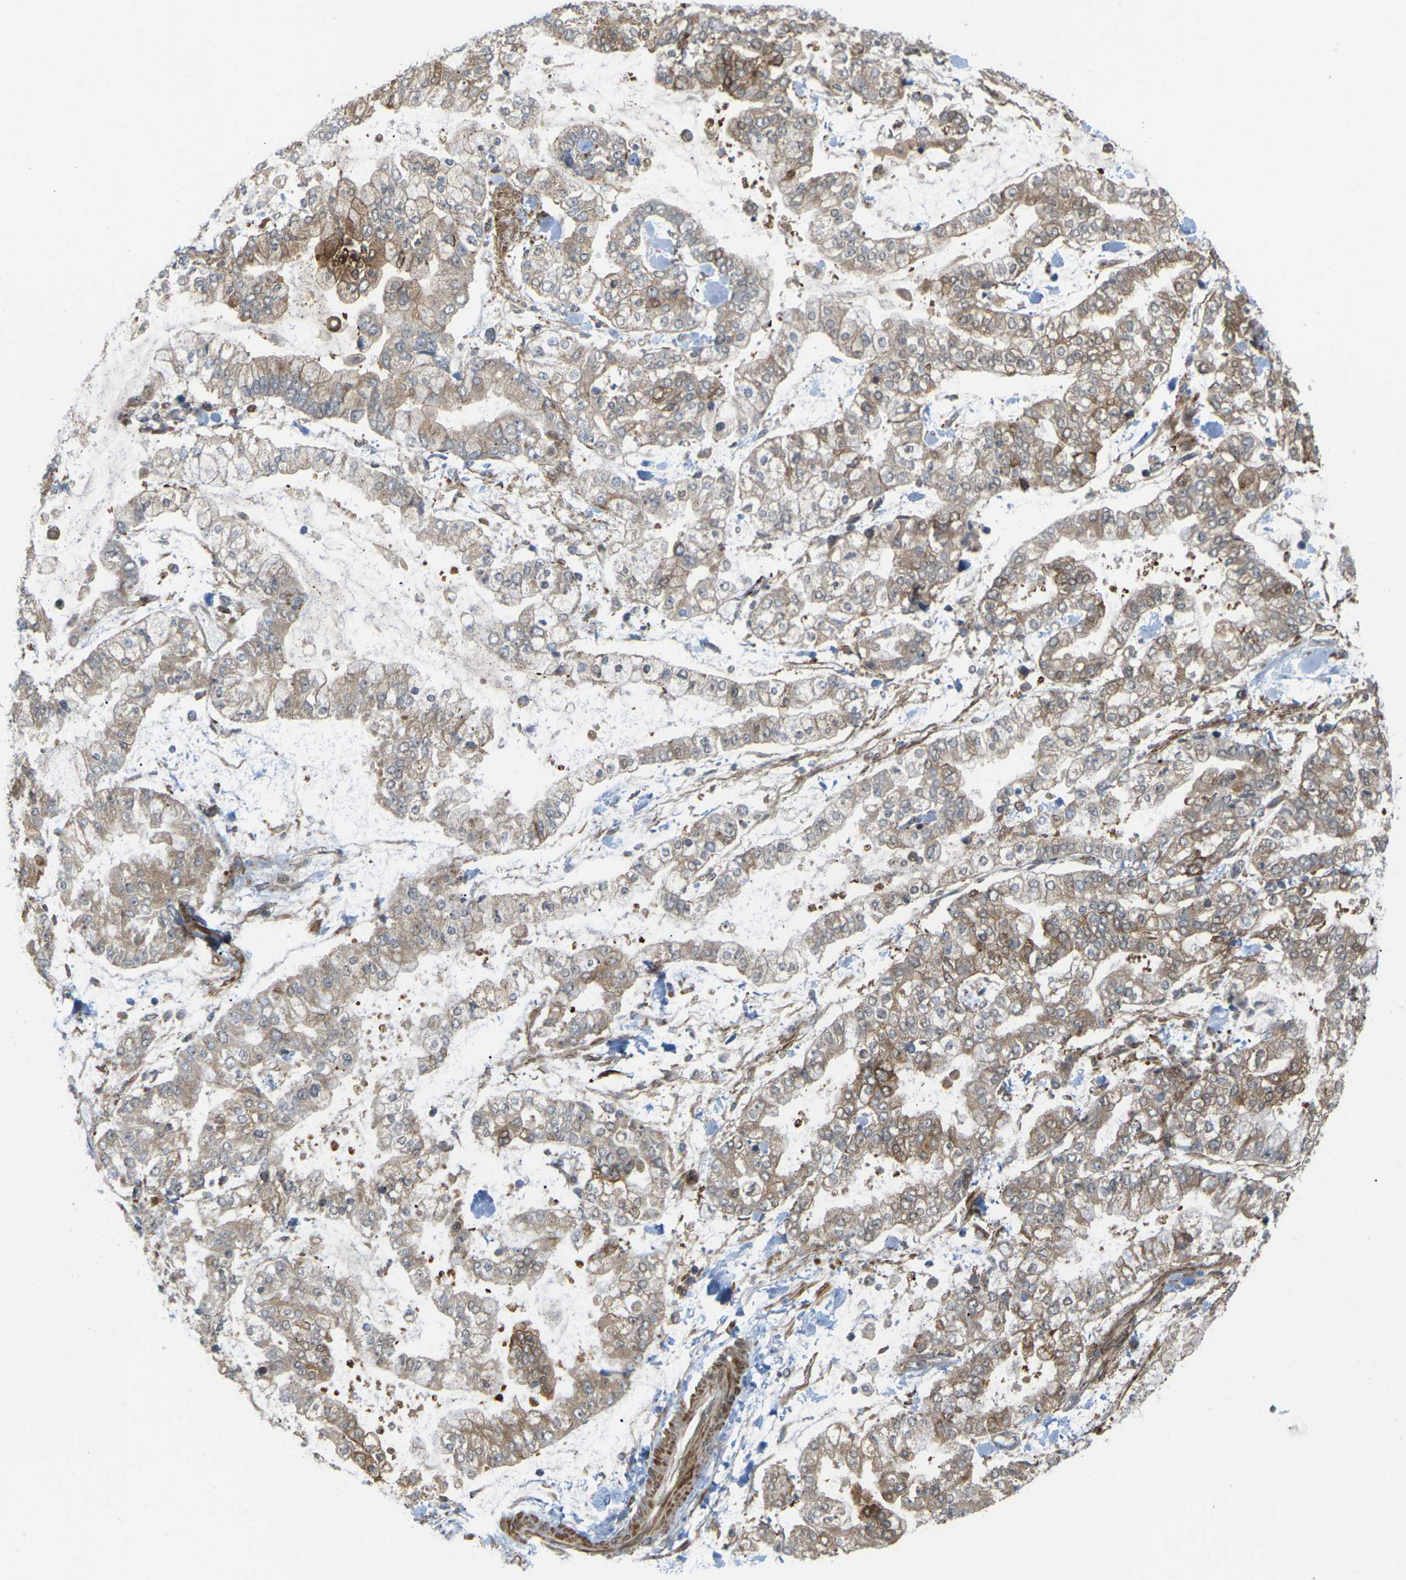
{"staining": {"intensity": "moderate", "quantity": ">75%", "location": "cytoplasmic/membranous"}, "tissue": "stomach cancer", "cell_type": "Tumor cells", "image_type": "cancer", "snomed": [{"axis": "morphology", "description": "Normal tissue, NOS"}, {"axis": "morphology", "description": "Adenocarcinoma, NOS"}, {"axis": "topography", "description": "Stomach, upper"}, {"axis": "topography", "description": "Stomach"}], "caption": "DAB immunohistochemical staining of human adenocarcinoma (stomach) reveals moderate cytoplasmic/membranous protein expression in about >75% of tumor cells. (DAB (3,3'-diaminobenzidine) = brown stain, brightfield microscopy at high magnification).", "gene": "ROBO1", "patient": {"sex": "male", "age": 76}}